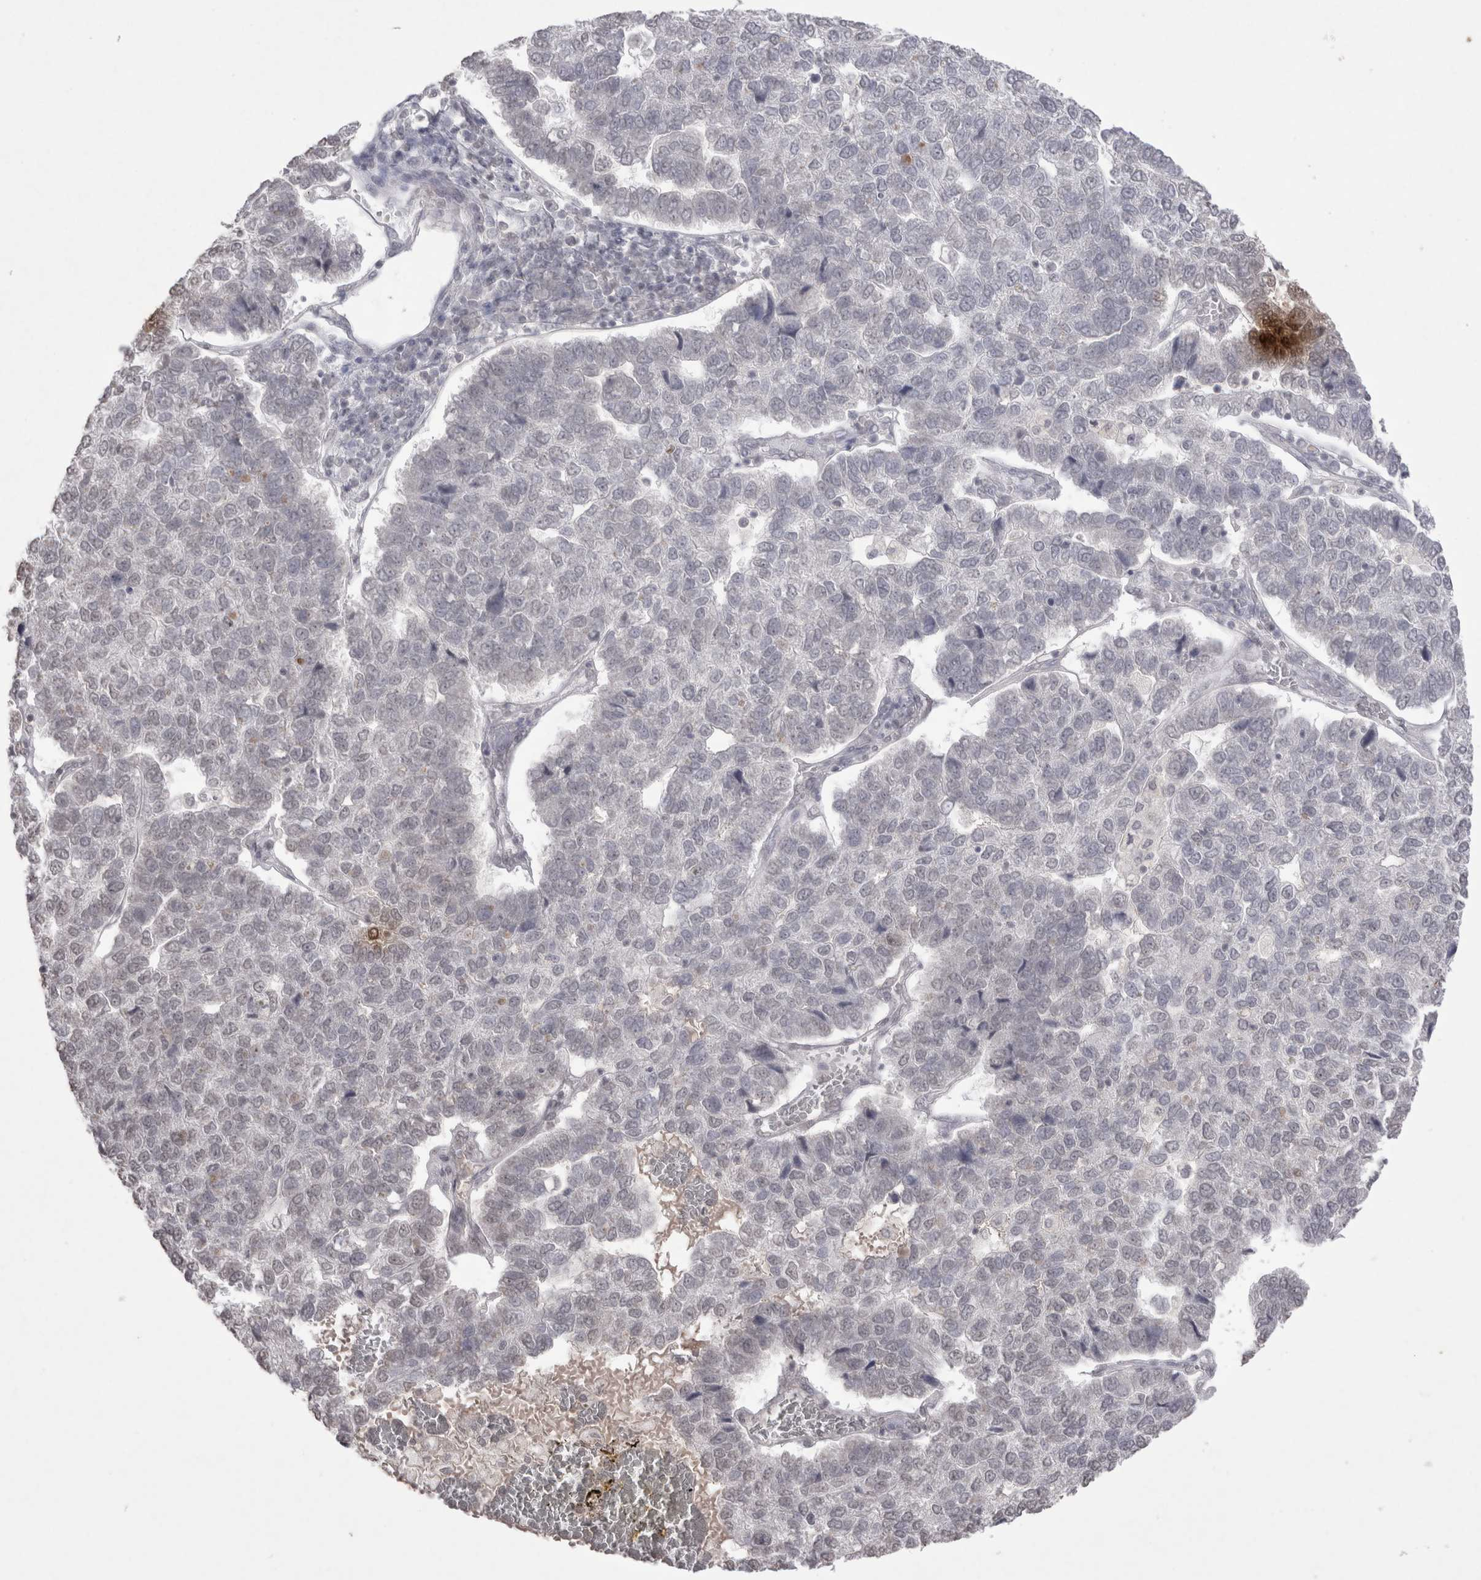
{"staining": {"intensity": "weak", "quantity": "<25%", "location": "nuclear"}, "tissue": "pancreatic cancer", "cell_type": "Tumor cells", "image_type": "cancer", "snomed": [{"axis": "morphology", "description": "Adenocarcinoma, NOS"}, {"axis": "topography", "description": "Pancreas"}], "caption": "A photomicrograph of human pancreatic cancer is negative for staining in tumor cells.", "gene": "DDX4", "patient": {"sex": "female", "age": 61}}